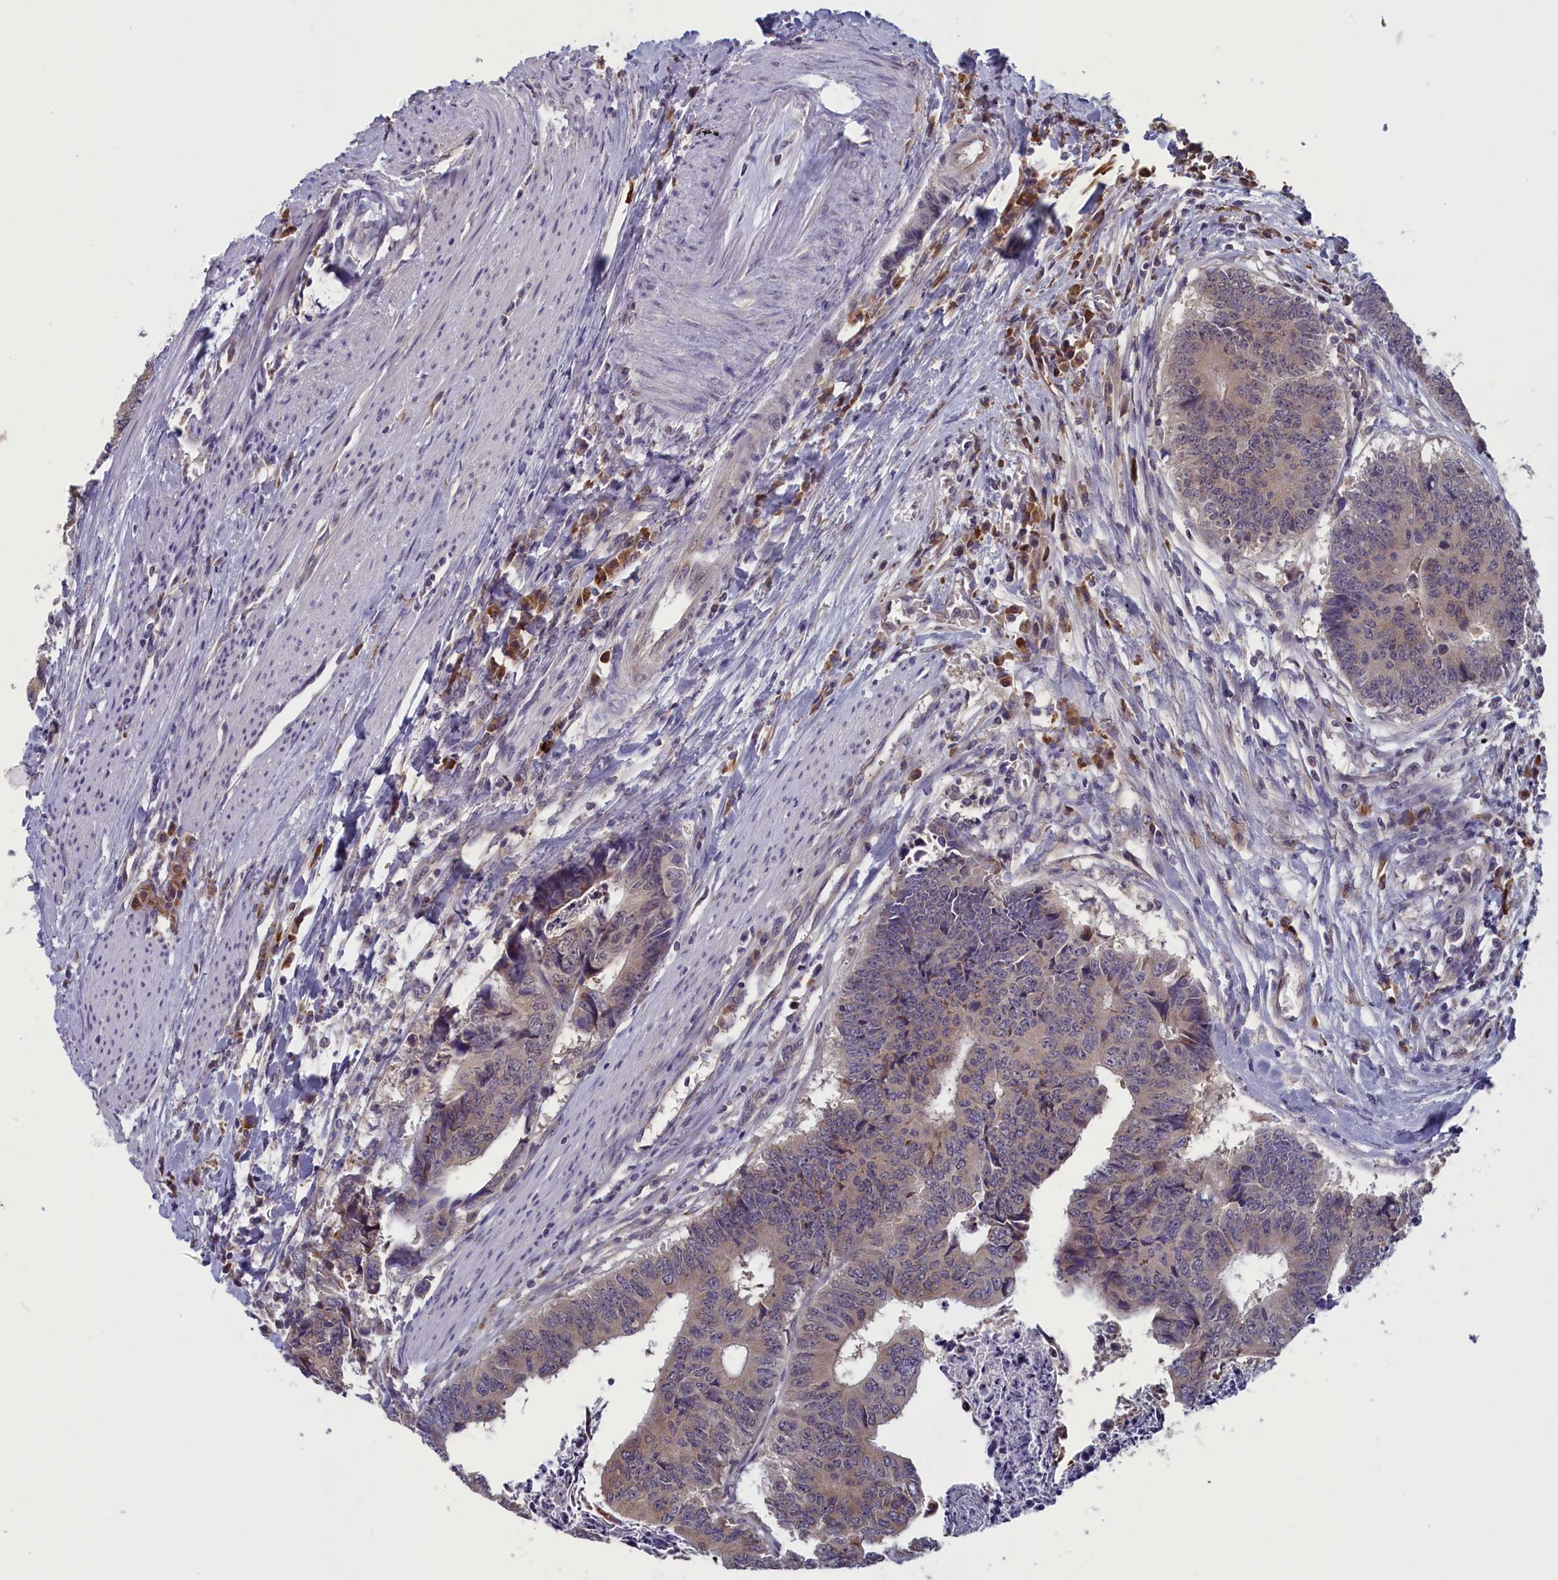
{"staining": {"intensity": "weak", "quantity": "<25%", "location": "cytoplasmic/membranous"}, "tissue": "colorectal cancer", "cell_type": "Tumor cells", "image_type": "cancer", "snomed": [{"axis": "morphology", "description": "Adenocarcinoma, NOS"}, {"axis": "topography", "description": "Rectum"}], "caption": "Immunohistochemical staining of human colorectal cancer (adenocarcinoma) shows no significant staining in tumor cells.", "gene": "MRI1", "patient": {"sex": "male", "age": 84}}